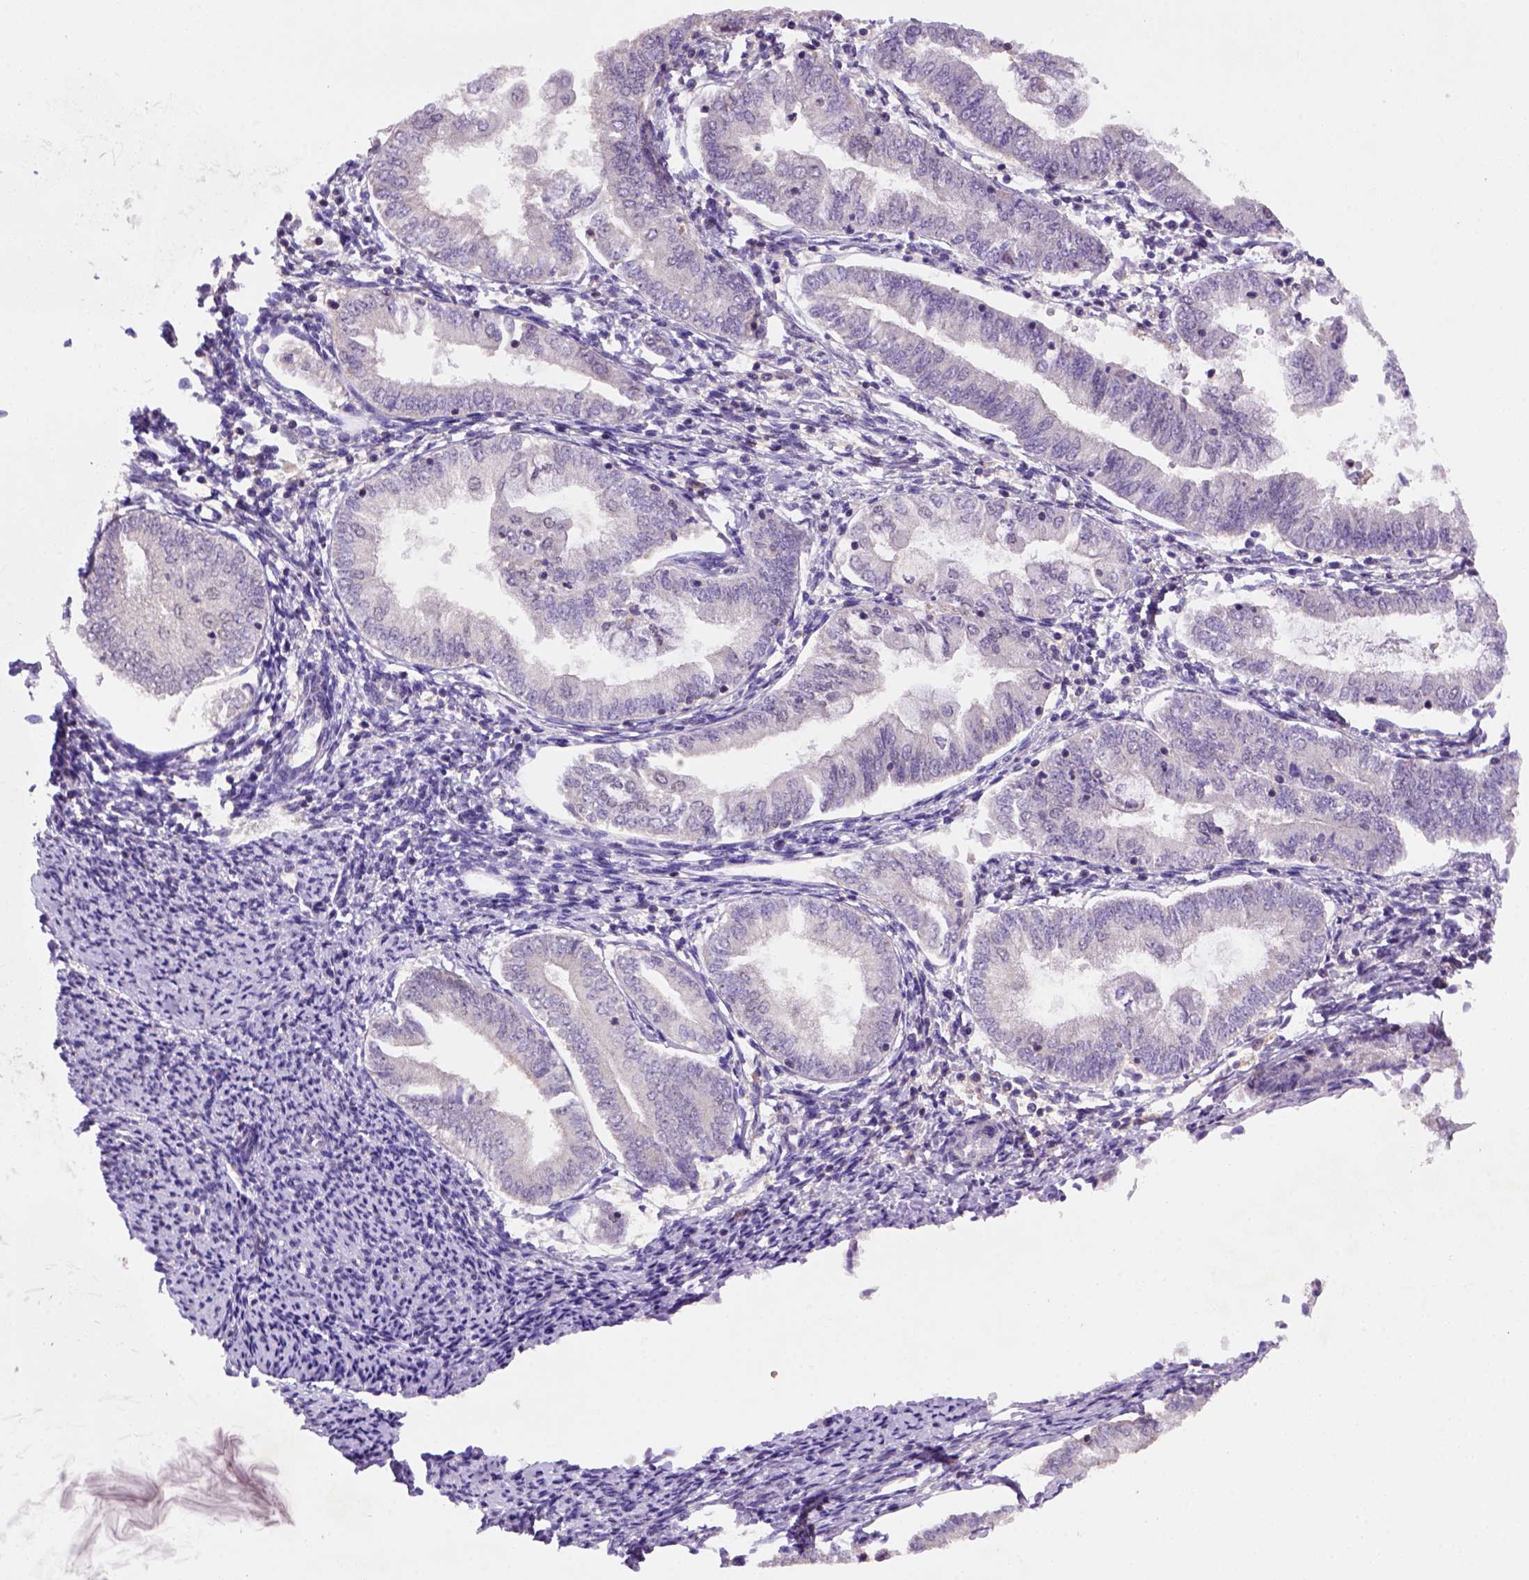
{"staining": {"intensity": "weak", "quantity": "25%-75%", "location": "cytoplasmic/membranous,nuclear"}, "tissue": "endometrial cancer", "cell_type": "Tumor cells", "image_type": "cancer", "snomed": [{"axis": "morphology", "description": "Adenocarcinoma, NOS"}, {"axis": "topography", "description": "Endometrium"}], "caption": "Immunohistochemical staining of human adenocarcinoma (endometrial) shows weak cytoplasmic/membranous and nuclear protein expression in about 25%-75% of tumor cells. (Brightfield microscopy of DAB IHC at high magnification).", "gene": "SCML4", "patient": {"sex": "female", "age": 55}}